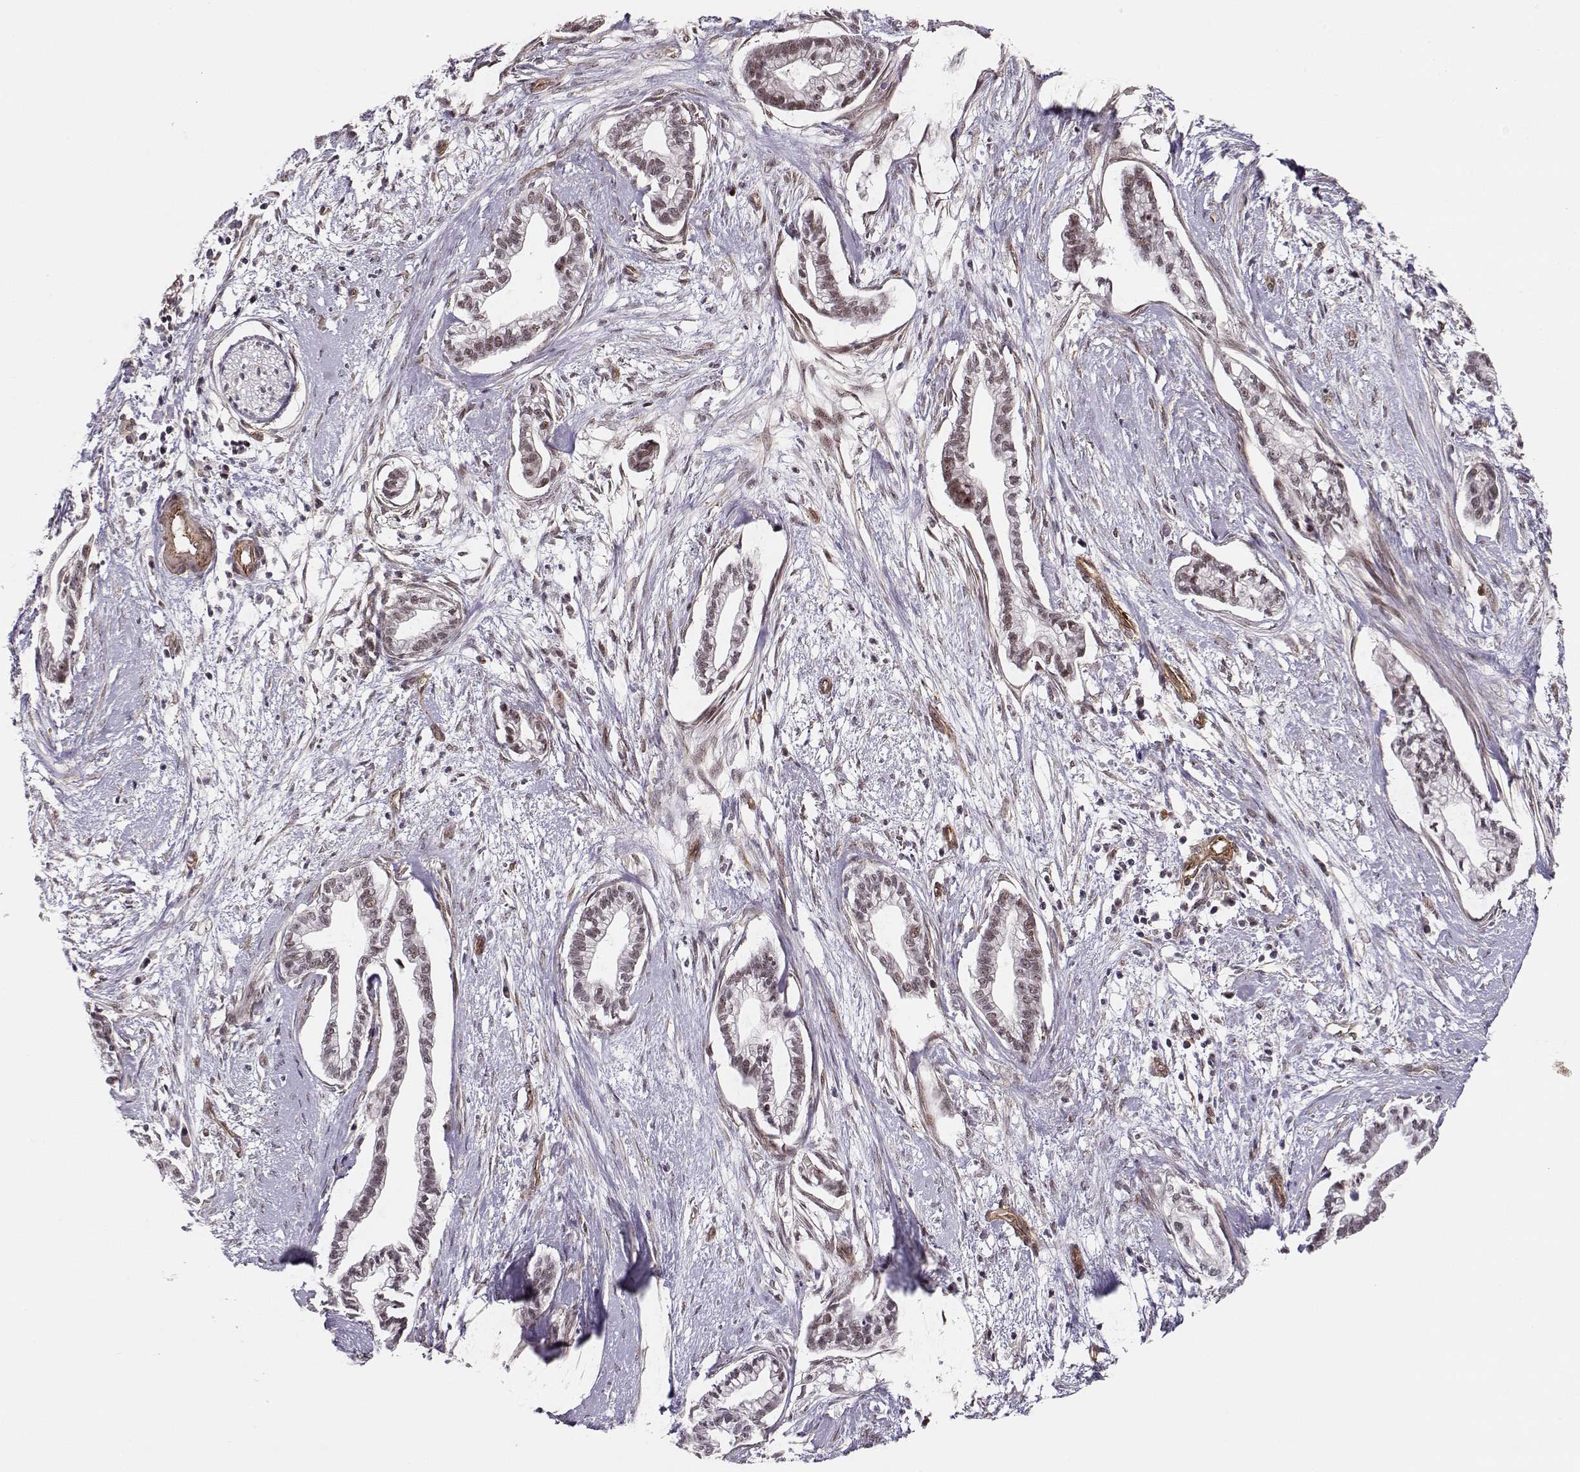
{"staining": {"intensity": "weak", "quantity": "25%-75%", "location": "nuclear"}, "tissue": "cervical cancer", "cell_type": "Tumor cells", "image_type": "cancer", "snomed": [{"axis": "morphology", "description": "Adenocarcinoma, NOS"}, {"axis": "topography", "description": "Cervix"}], "caption": "Immunohistochemistry micrograph of neoplastic tissue: human adenocarcinoma (cervical) stained using immunohistochemistry (IHC) exhibits low levels of weak protein expression localized specifically in the nuclear of tumor cells, appearing as a nuclear brown color.", "gene": "CIR1", "patient": {"sex": "female", "age": 62}}